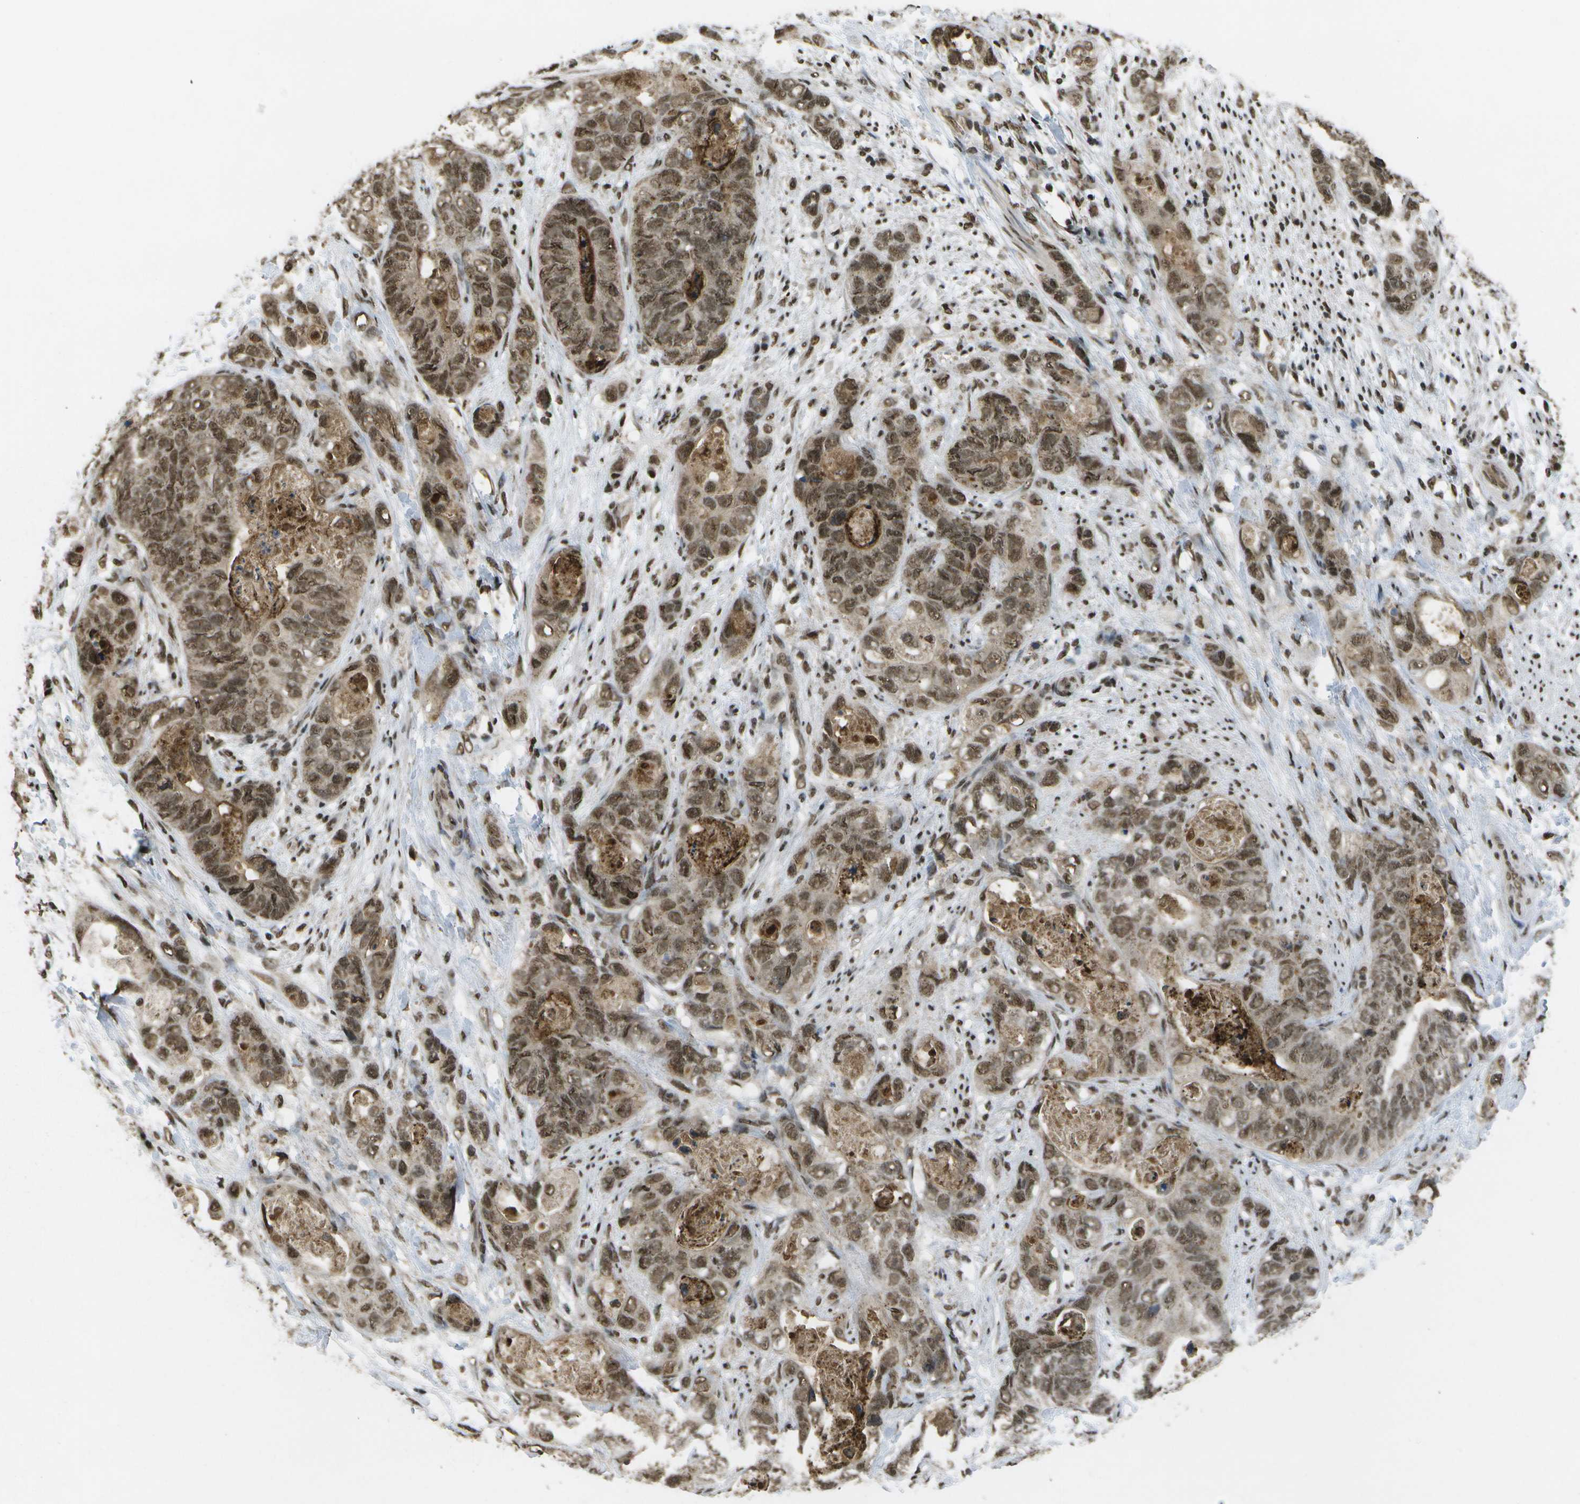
{"staining": {"intensity": "moderate", "quantity": ">75%", "location": "cytoplasmic/membranous,nuclear"}, "tissue": "stomach cancer", "cell_type": "Tumor cells", "image_type": "cancer", "snomed": [{"axis": "morphology", "description": "Adenocarcinoma, NOS"}, {"axis": "topography", "description": "Stomach"}], "caption": "Protein expression analysis of human adenocarcinoma (stomach) reveals moderate cytoplasmic/membranous and nuclear positivity in approximately >75% of tumor cells.", "gene": "SPEN", "patient": {"sex": "female", "age": 89}}